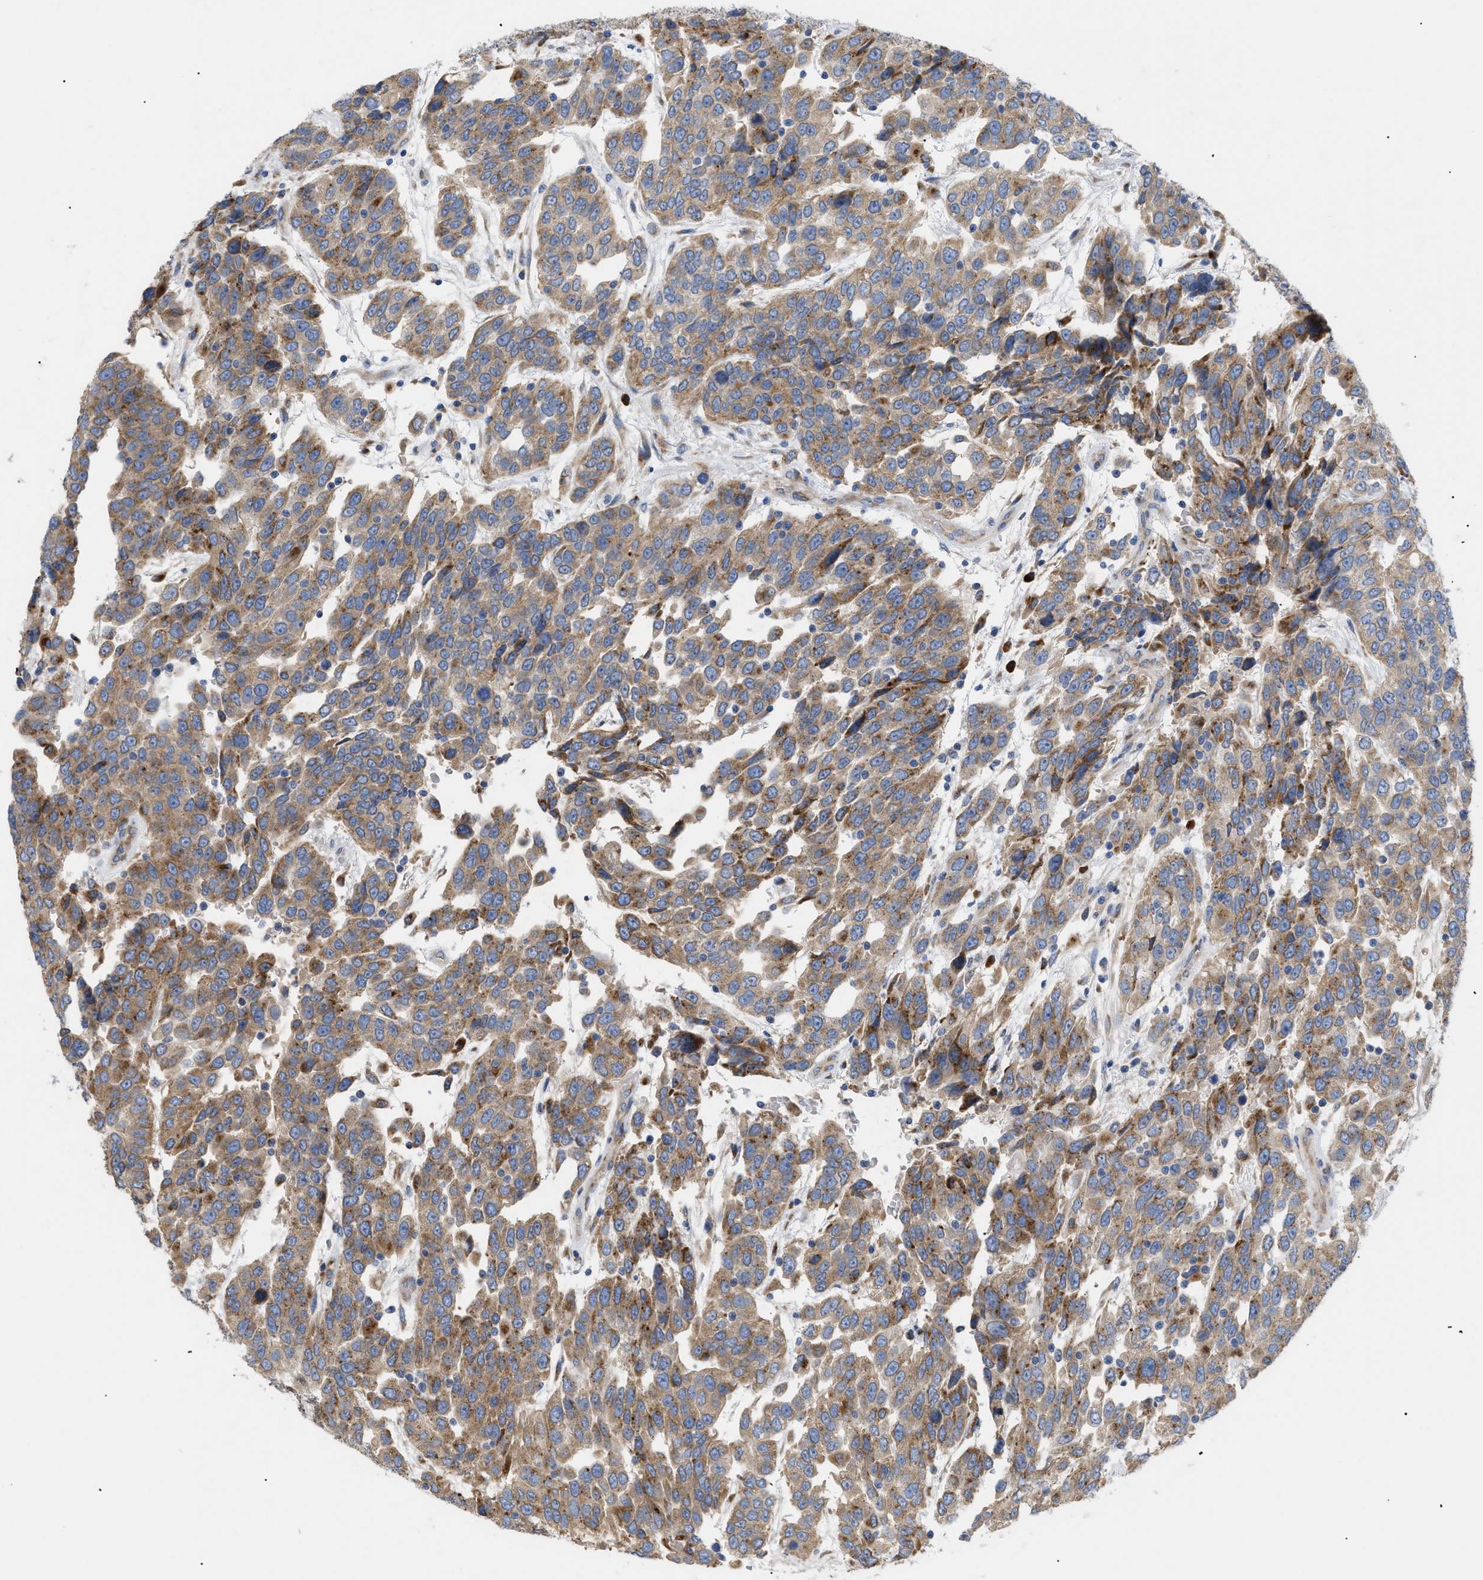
{"staining": {"intensity": "moderate", "quantity": ">75%", "location": "cytoplasmic/membranous"}, "tissue": "urothelial cancer", "cell_type": "Tumor cells", "image_type": "cancer", "snomed": [{"axis": "morphology", "description": "Urothelial carcinoma, High grade"}, {"axis": "topography", "description": "Urinary bladder"}], "caption": "Urothelial carcinoma (high-grade) was stained to show a protein in brown. There is medium levels of moderate cytoplasmic/membranous staining in approximately >75% of tumor cells. Using DAB (brown) and hematoxylin (blue) stains, captured at high magnification using brightfield microscopy.", "gene": "SLC50A1", "patient": {"sex": "female", "age": 80}}